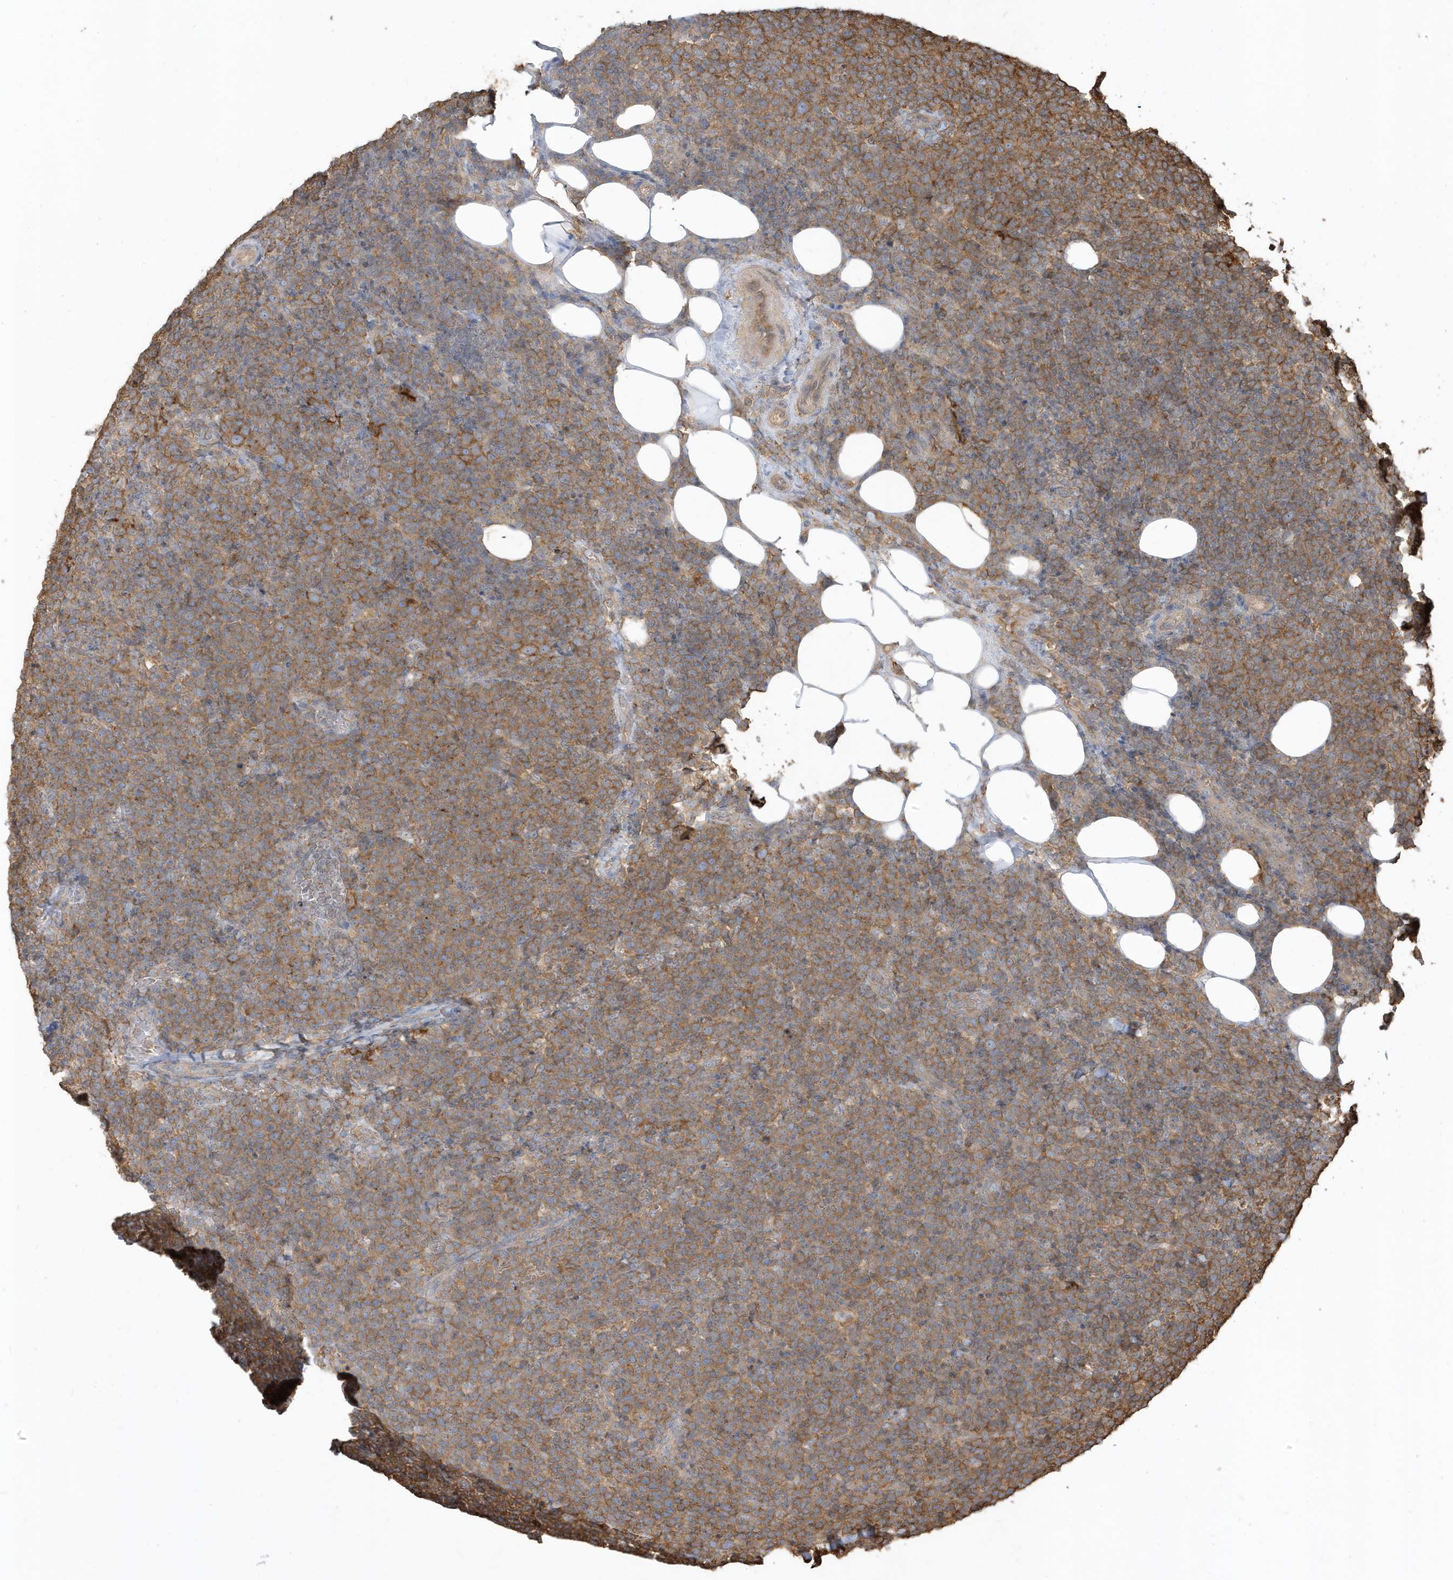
{"staining": {"intensity": "moderate", "quantity": ">75%", "location": "cytoplasmic/membranous"}, "tissue": "lymphoma", "cell_type": "Tumor cells", "image_type": "cancer", "snomed": [{"axis": "morphology", "description": "Malignant lymphoma, non-Hodgkin's type, High grade"}, {"axis": "topography", "description": "Lymph node"}], "caption": "Immunohistochemistry (IHC) (DAB (3,3'-diaminobenzidine)) staining of lymphoma demonstrates moderate cytoplasmic/membranous protein positivity in approximately >75% of tumor cells.", "gene": "ZBTB8A", "patient": {"sex": "male", "age": 61}}